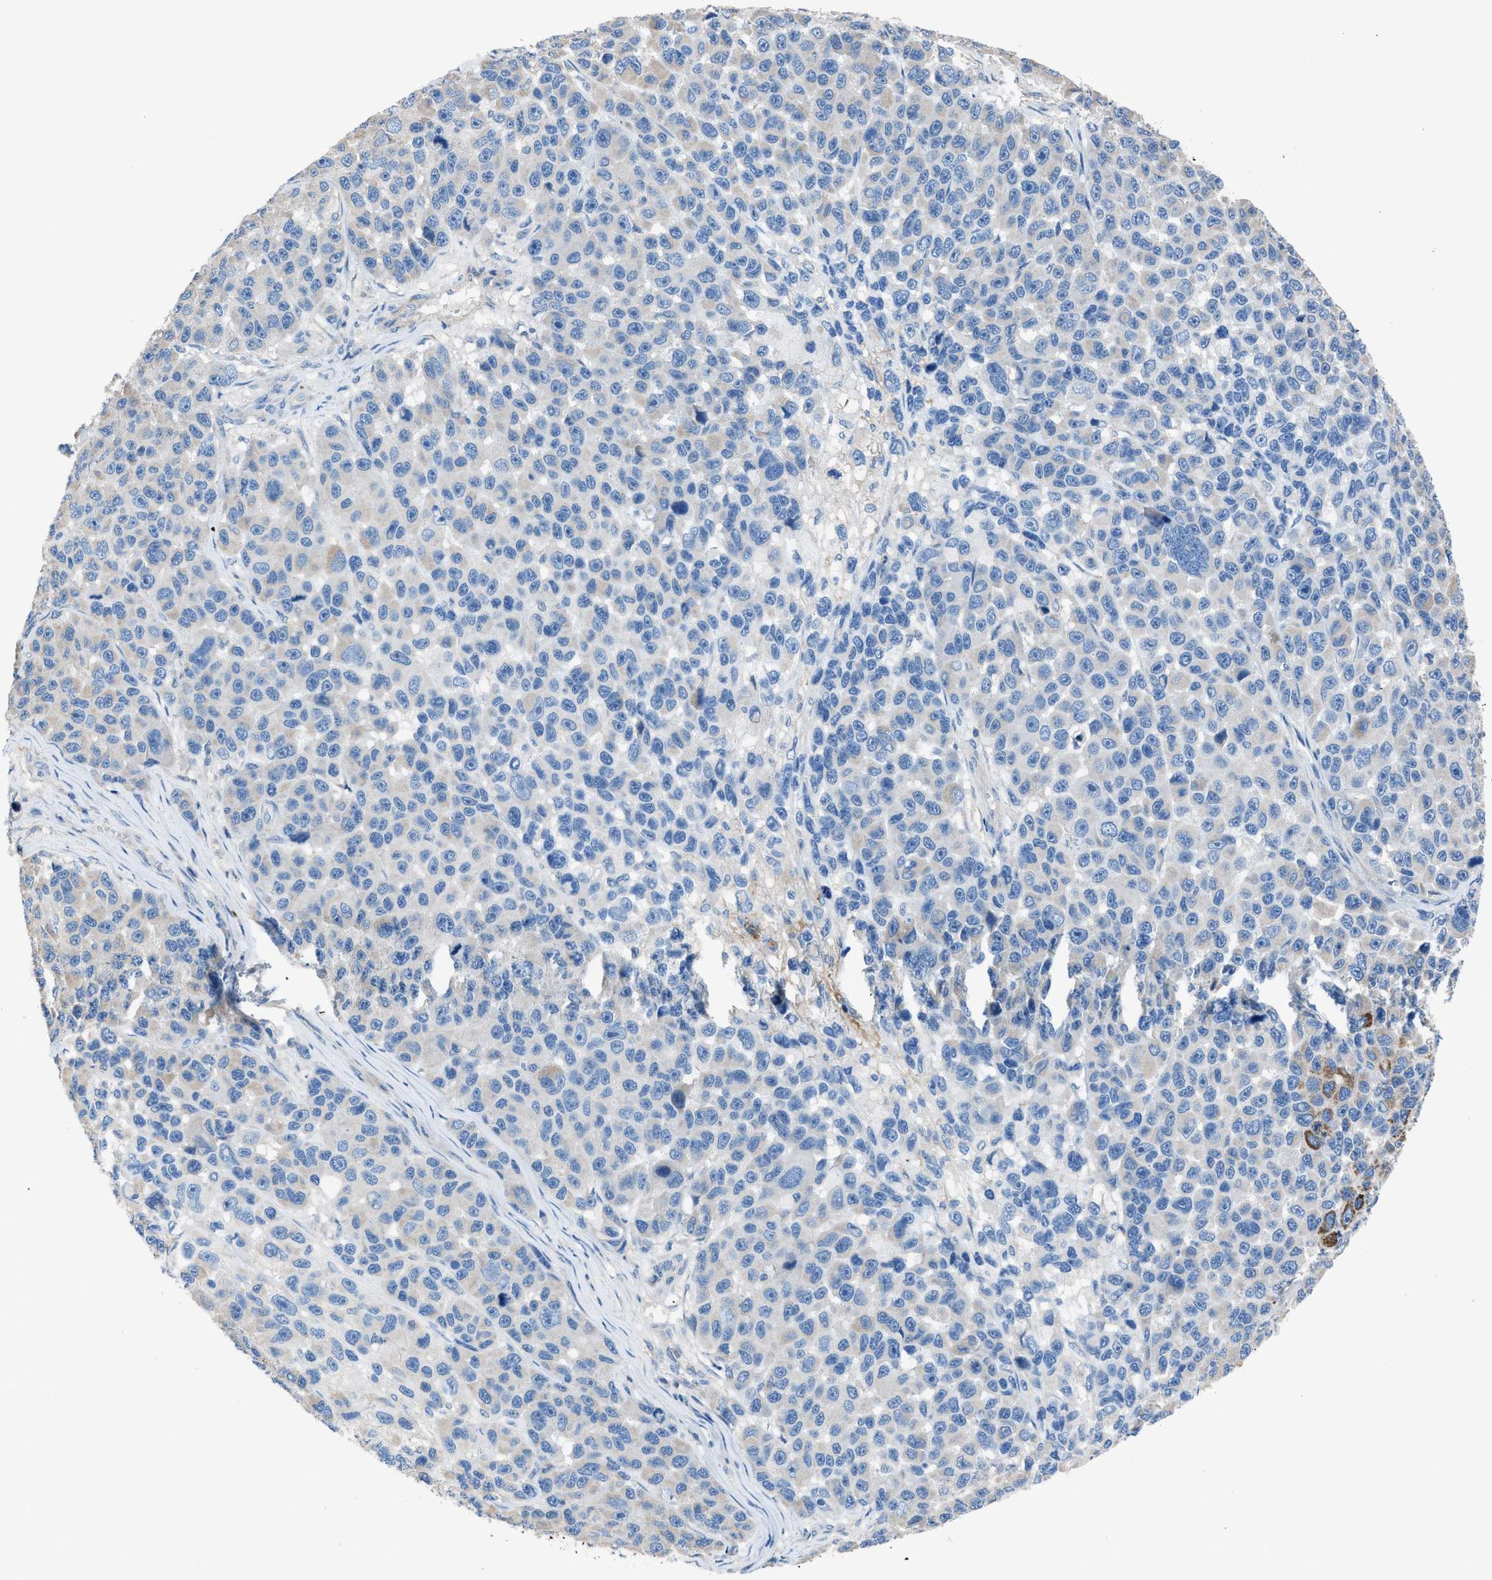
{"staining": {"intensity": "negative", "quantity": "none", "location": "none"}, "tissue": "melanoma", "cell_type": "Tumor cells", "image_type": "cancer", "snomed": [{"axis": "morphology", "description": "Malignant melanoma, NOS"}, {"axis": "topography", "description": "Skin"}], "caption": "This micrograph is of malignant melanoma stained with immunohistochemistry to label a protein in brown with the nuclei are counter-stained blue. There is no staining in tumor cells.", "gene": "SGCZ", "patient": {"sex": "male", "age": 53}}